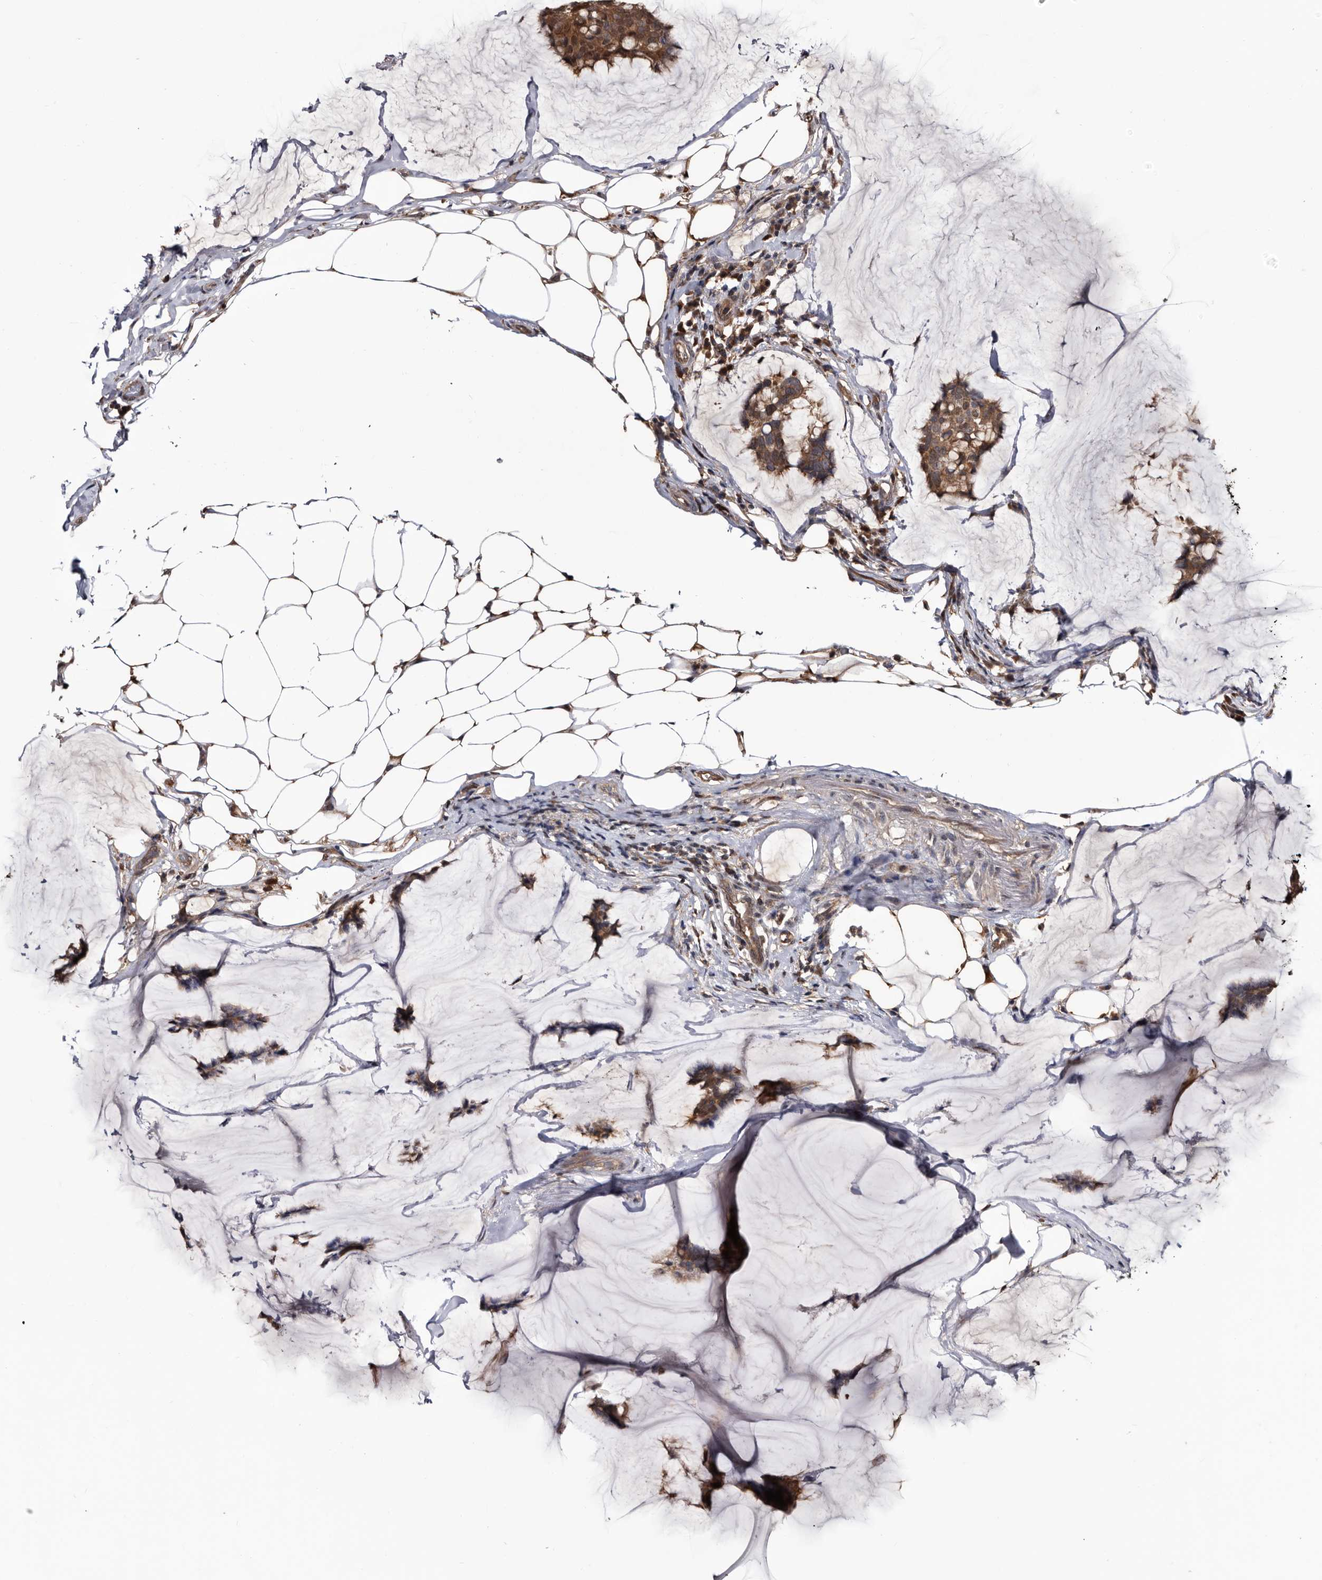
{"staining": {"intensity": "moderate", "quantity": ">75%", "location": "cytoplasmic/membranous"}, "tissue": "breast cancer", "cell_type": "Tumor cells", "image_type": "cancer", "snomed": [{"axis": "morphology", "description": "Duct carcinoma"}, {"axis": "topography", "description": "Breast"}], "caption": "Human breast infiltrating ductal carcinoma stained with a protein marker exhibits moderate staining in tumor cells.", "gene": "TTI2", "patient": {"sex": "female", "age": 93}}